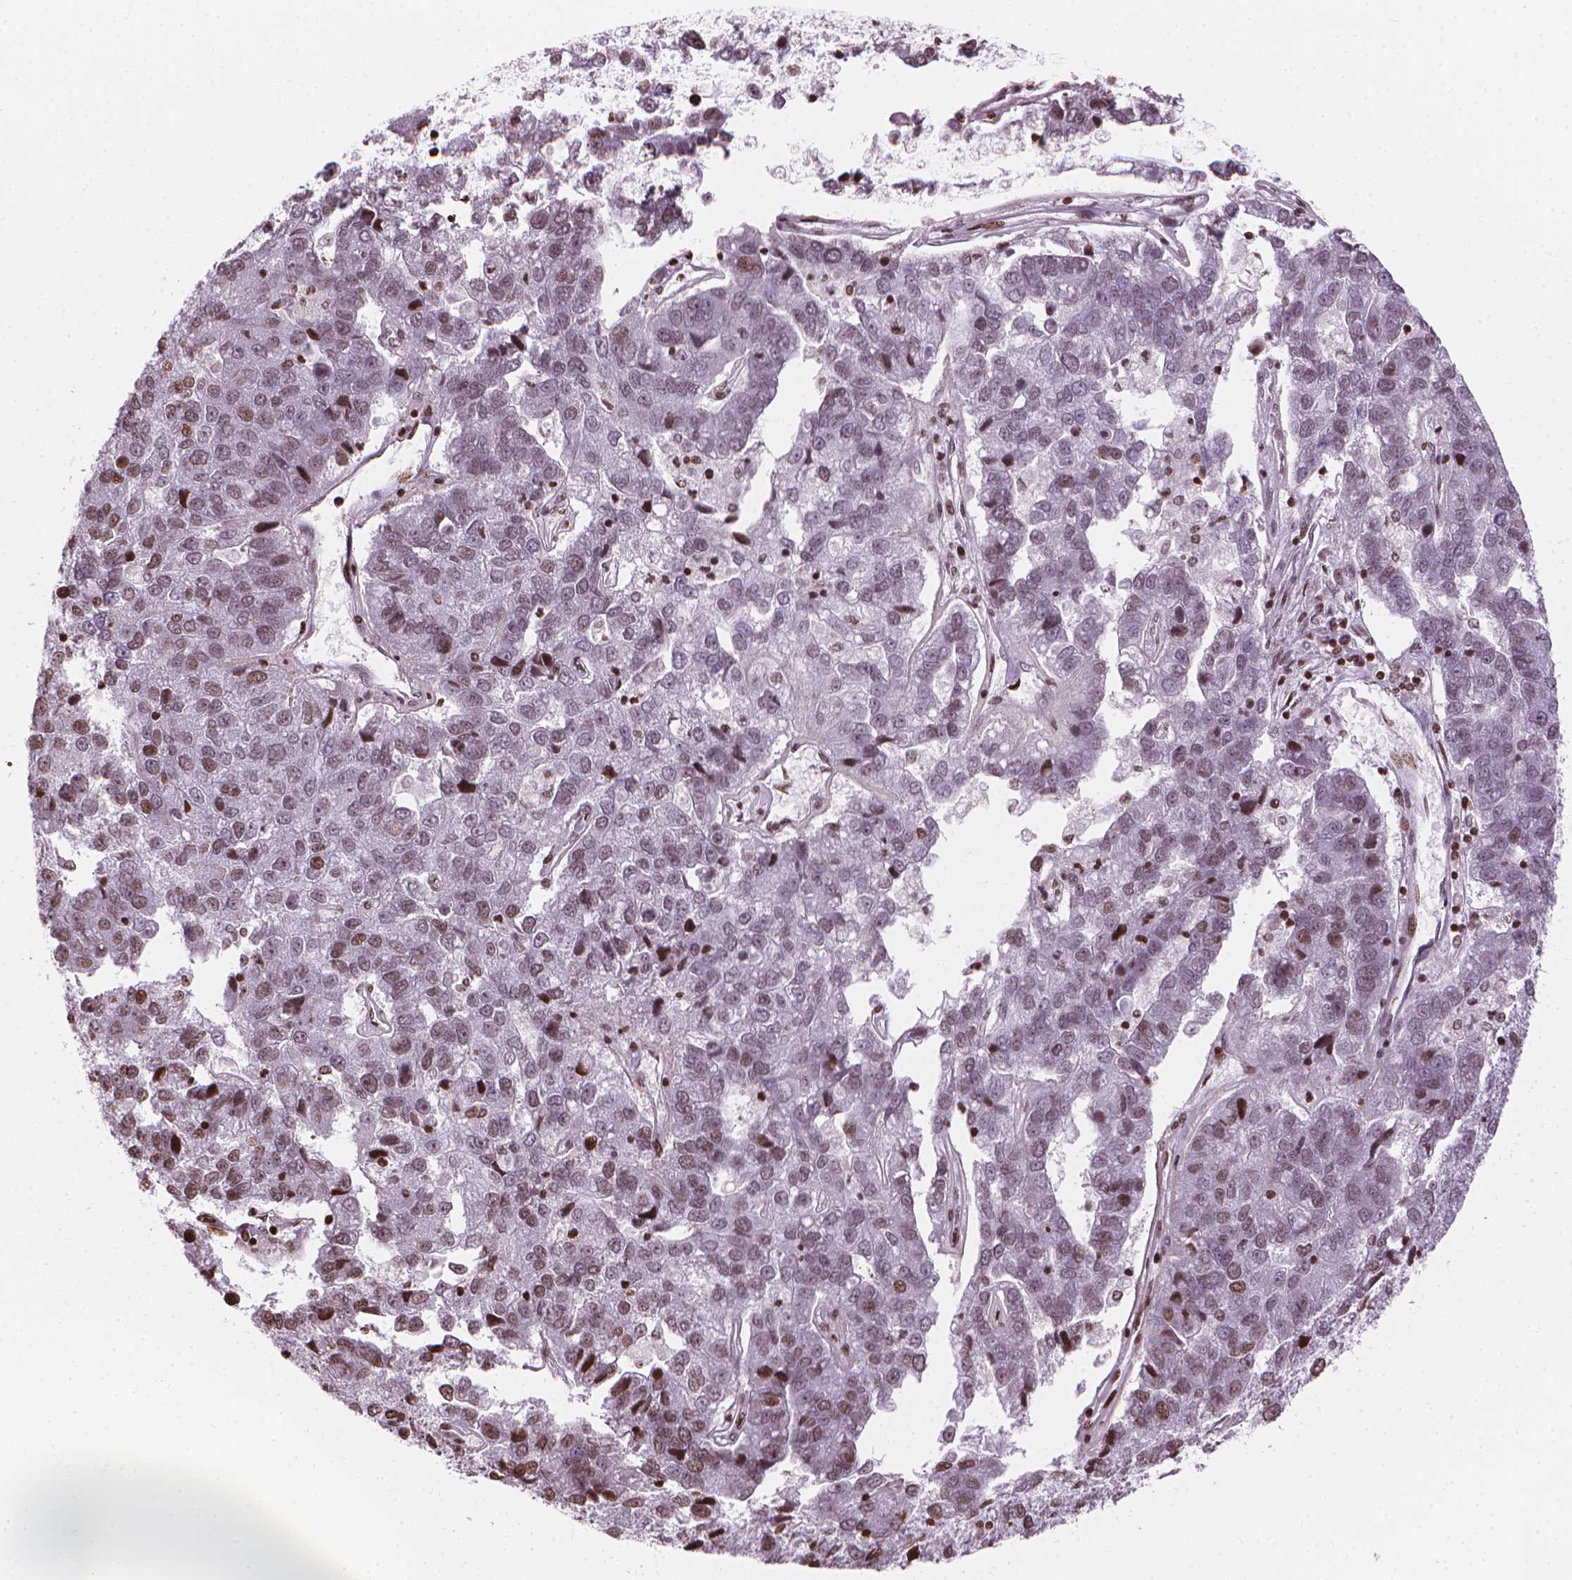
{"staining": {"intensity": "moderate", "quantity": "25%-75%", "location": "nuclear"}, "tissue": "pancreatic cancer", "cell_type": "Tumor cells", "image_type": "cancer", "snomed": [{"axis": "morphology", "description": "Adenocarcinoma, NOS"}, {"axis": "topography", "description": "Pancreas"}], "caption": "This is an image of immunohistochemistry (IHC) staining of pancreatic cancer, which shows moderate positivity in the nuclear of tumor cells.", "gene": "PIP4K2A", "patient": {"sex": "female", "age": 61}}